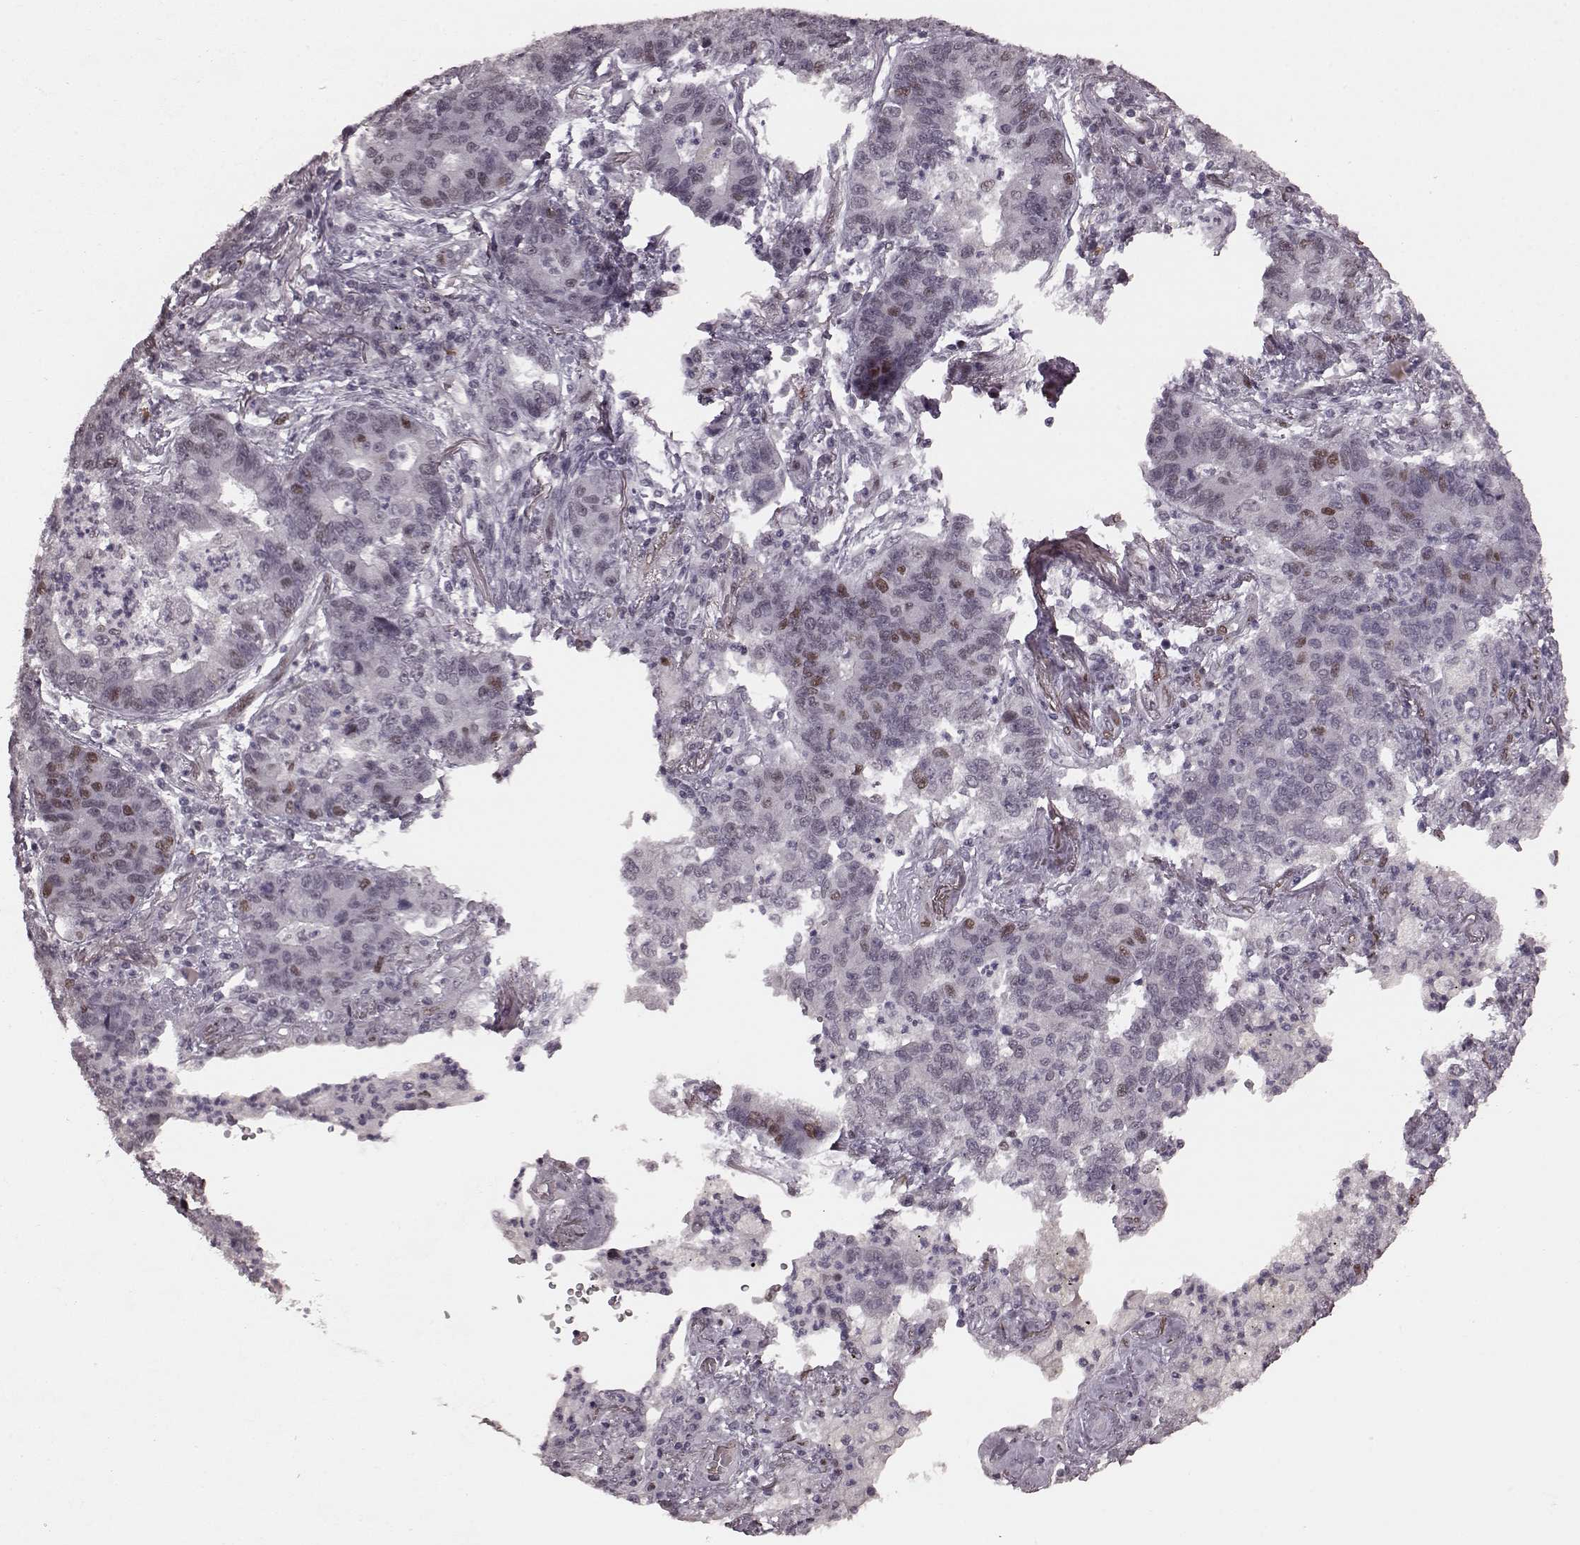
{"staining": {"intensity": "weak", "quantity": "<25%", "location": "nuclear"}, "tissue": "lung cancer", "cell_type": "Tumor cells", "image_type": "cancer", "snomed": [{"axis": "morphology", "description": "Adenocarcinoma, NOS"}, {"axis": "topography", "description": "Lung"}], "caption": "Immunohistochemistry (IHC) of human adenocarcinoma (lung) reveals no staining in tumor cells.", "gene": "NR2C1", "patient": {"sex": "female", "age": 57}}